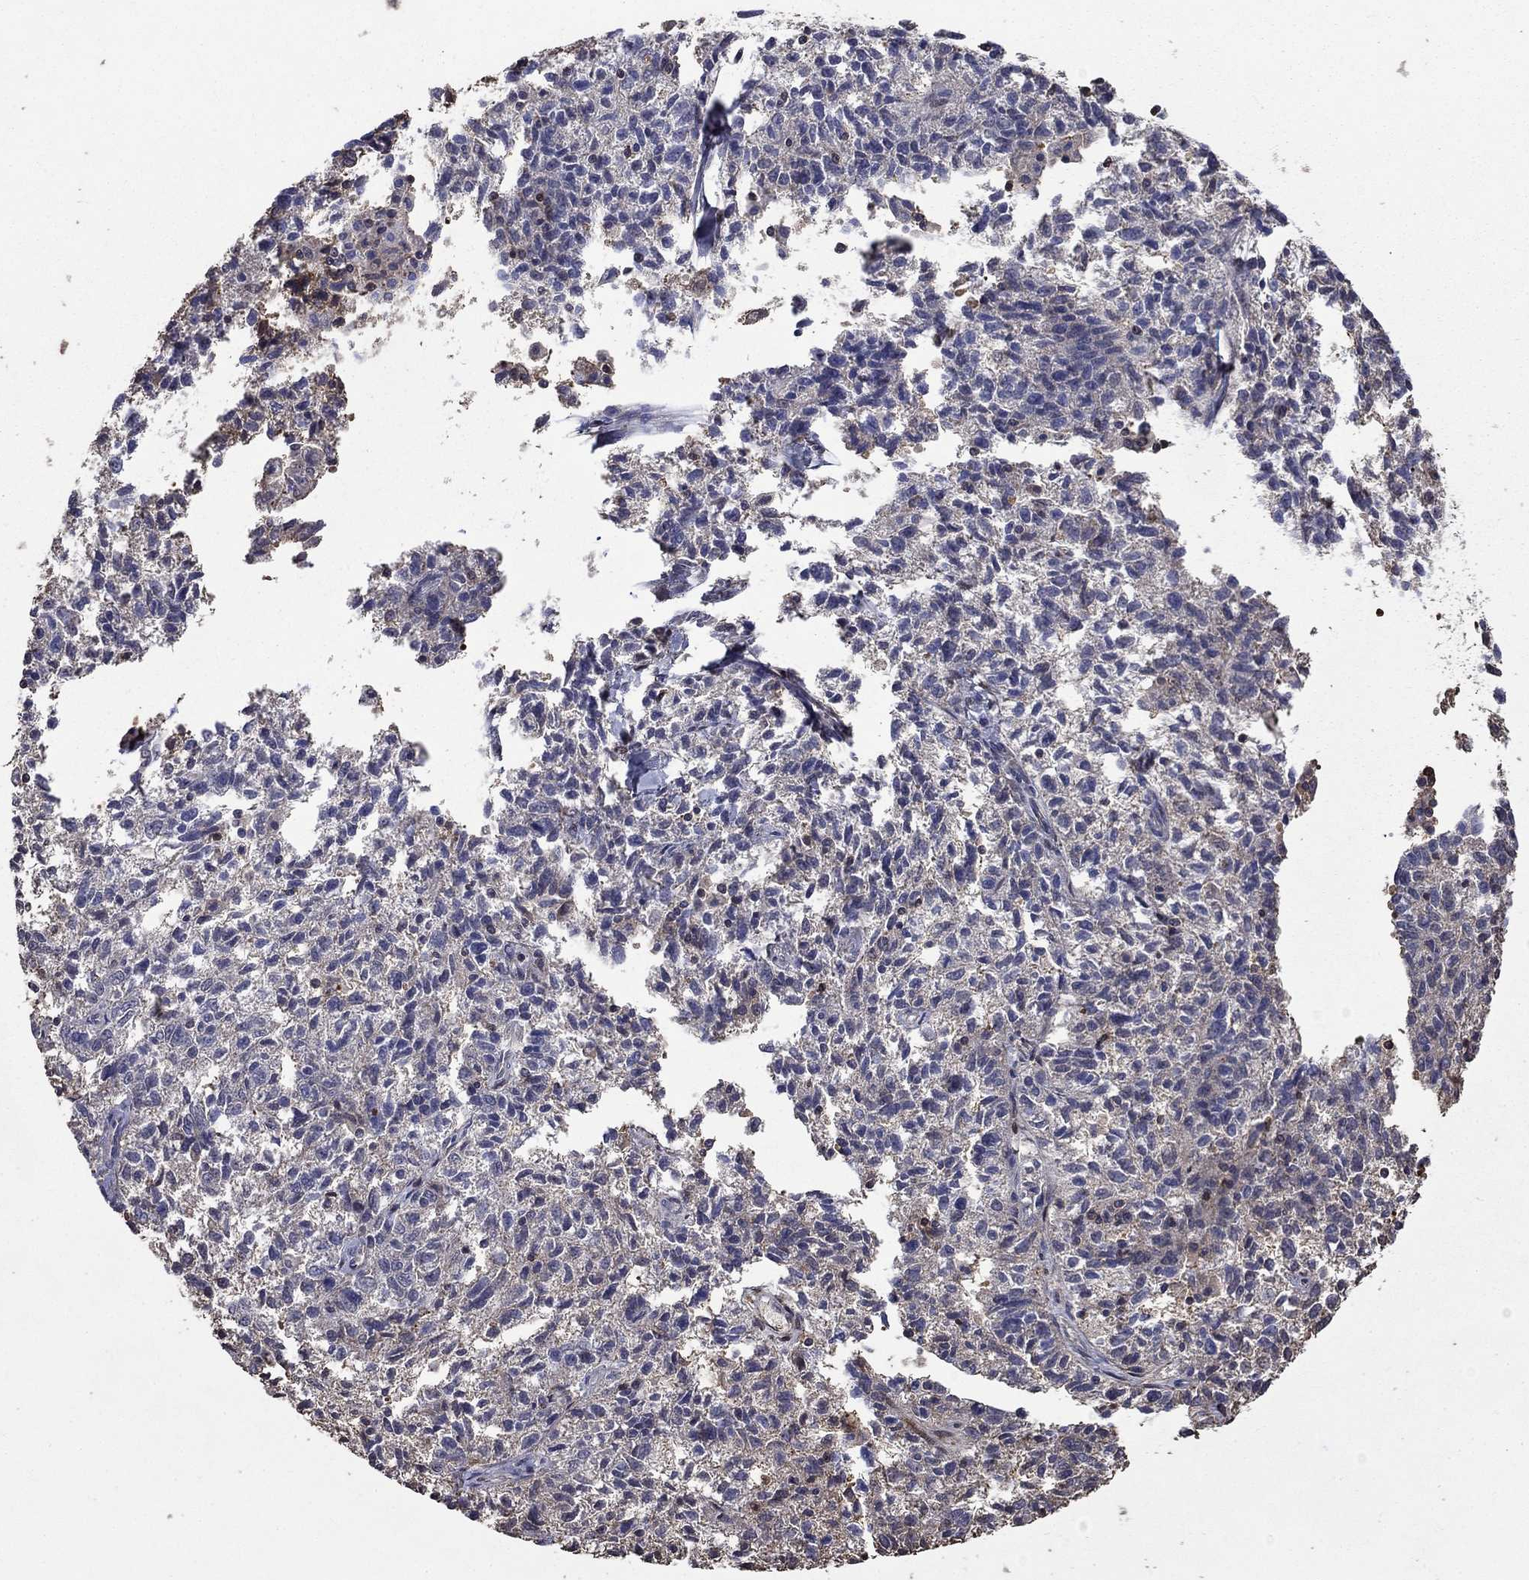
{"staining": {"intensity": "moderate", "quantity": "<25%", "location": "cytoplasmic/membranous"}, "tissue": "ovarian cancer", "cell_type": "Tumor cells", "image_type": "cancer", "snomed": [{"axis": "morphology", "description": "Cystadenocarcinoma, serous, NOS"}, {"axis": "topography", "description": "Ovary"}], "caption": "Protein staining displays moderate cytoplasmic/membranous expression in about <25% of tumor cells in serous cystadenocarcinoma (ovarian).", "gene": "DVL1", "patient": {"sex": "female", "age": 71}}